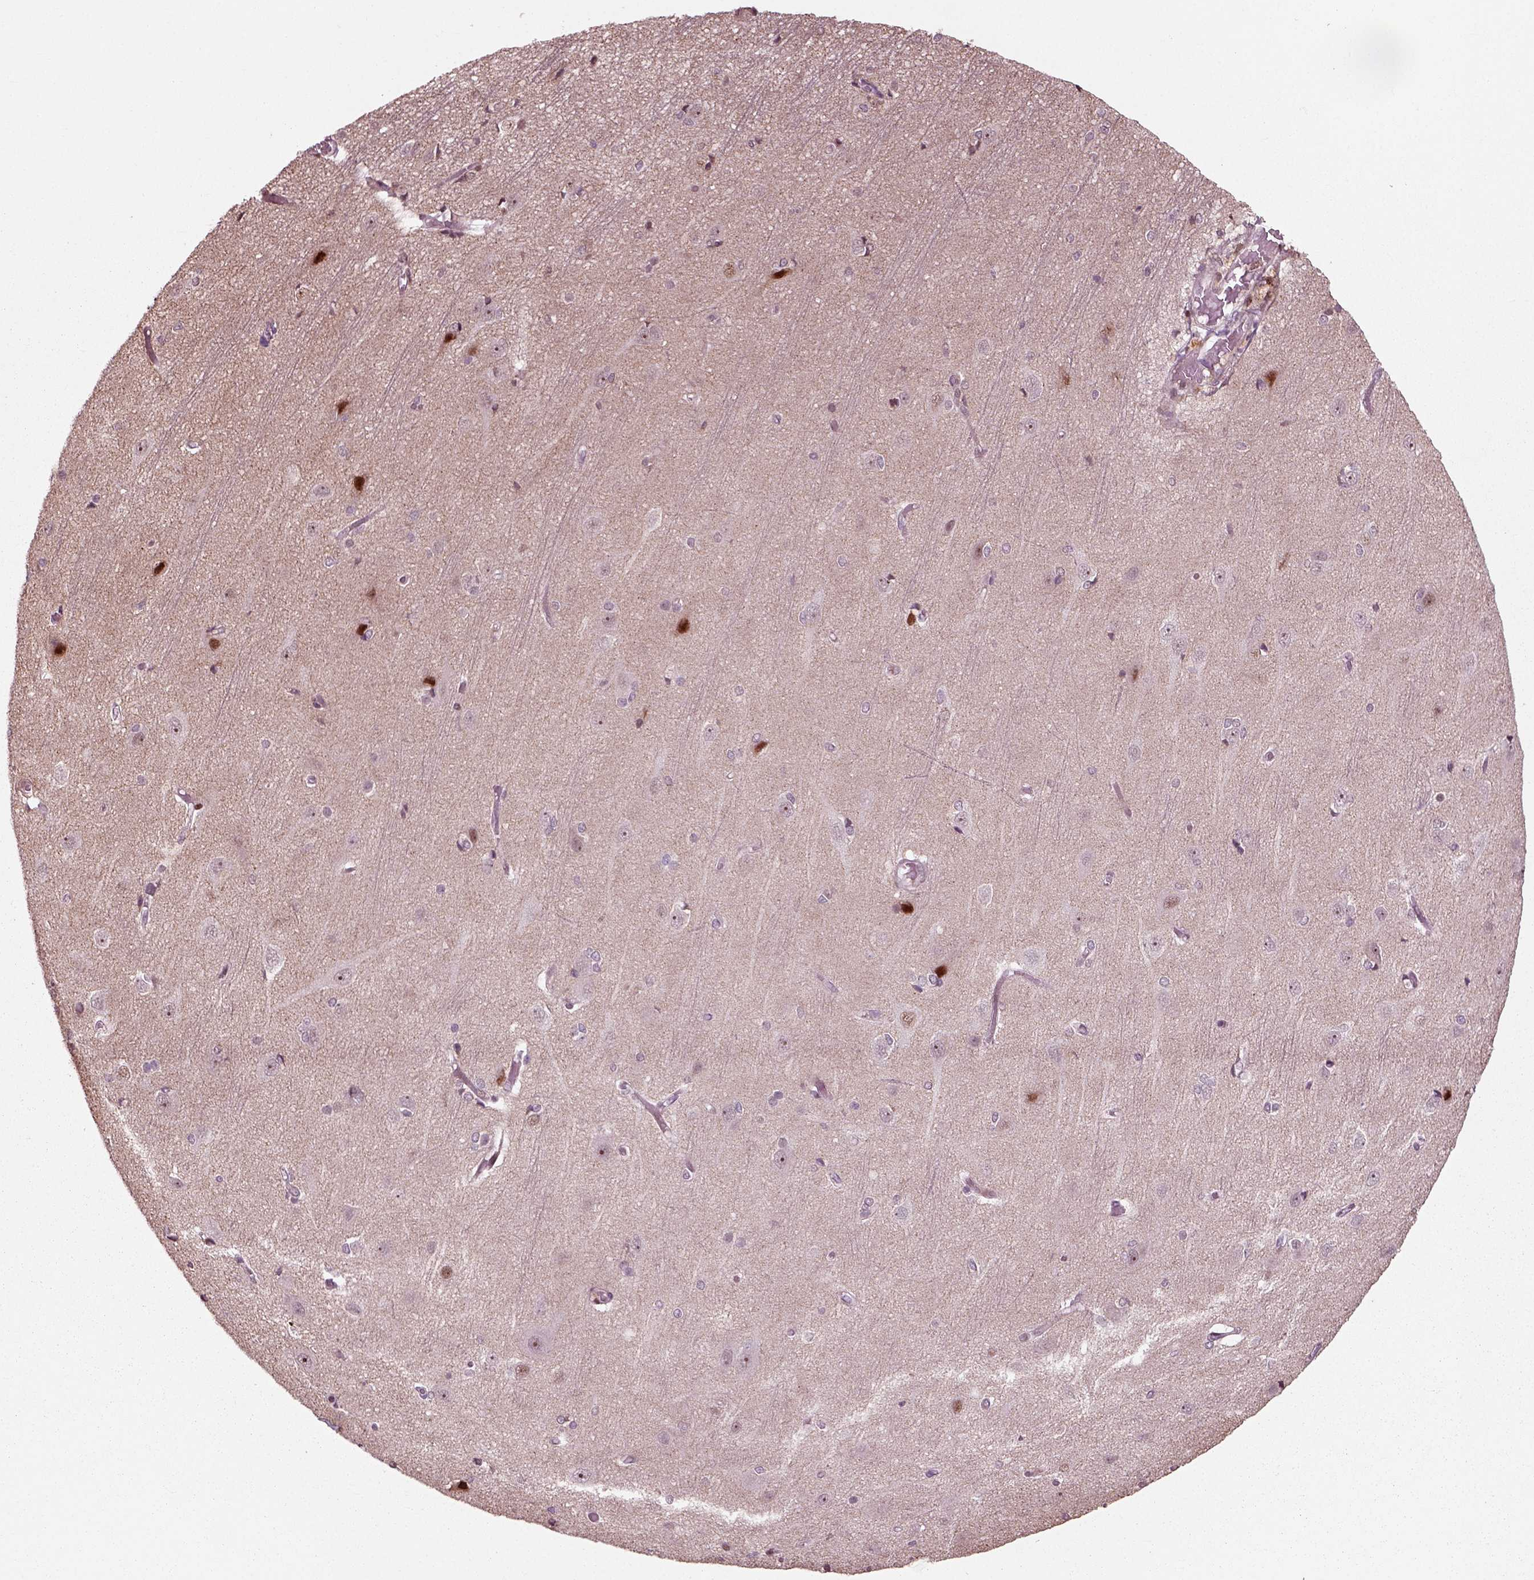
{"staining": {"intensity": "negative", "quantity": "none", "location": "none"}, "tissue": "cerebral cortex", "cell_type": "Endothelial cells", "image_type": "normal", "snomed": [{"axis": "morphology", "description": "Normal tissue, NOS"}, {"axis": "topography", "description": "Cerebral cortex"}], "caption": "This micrograph is of normal cerebral cortex stained with immunohistochemistry (IHC) to label a protein in brown with the nuclei are counter-stained blue. There is no expression in endothelial cells.", "gene": "CDC14A", "patient": {"sex": "male", "age": 37}}